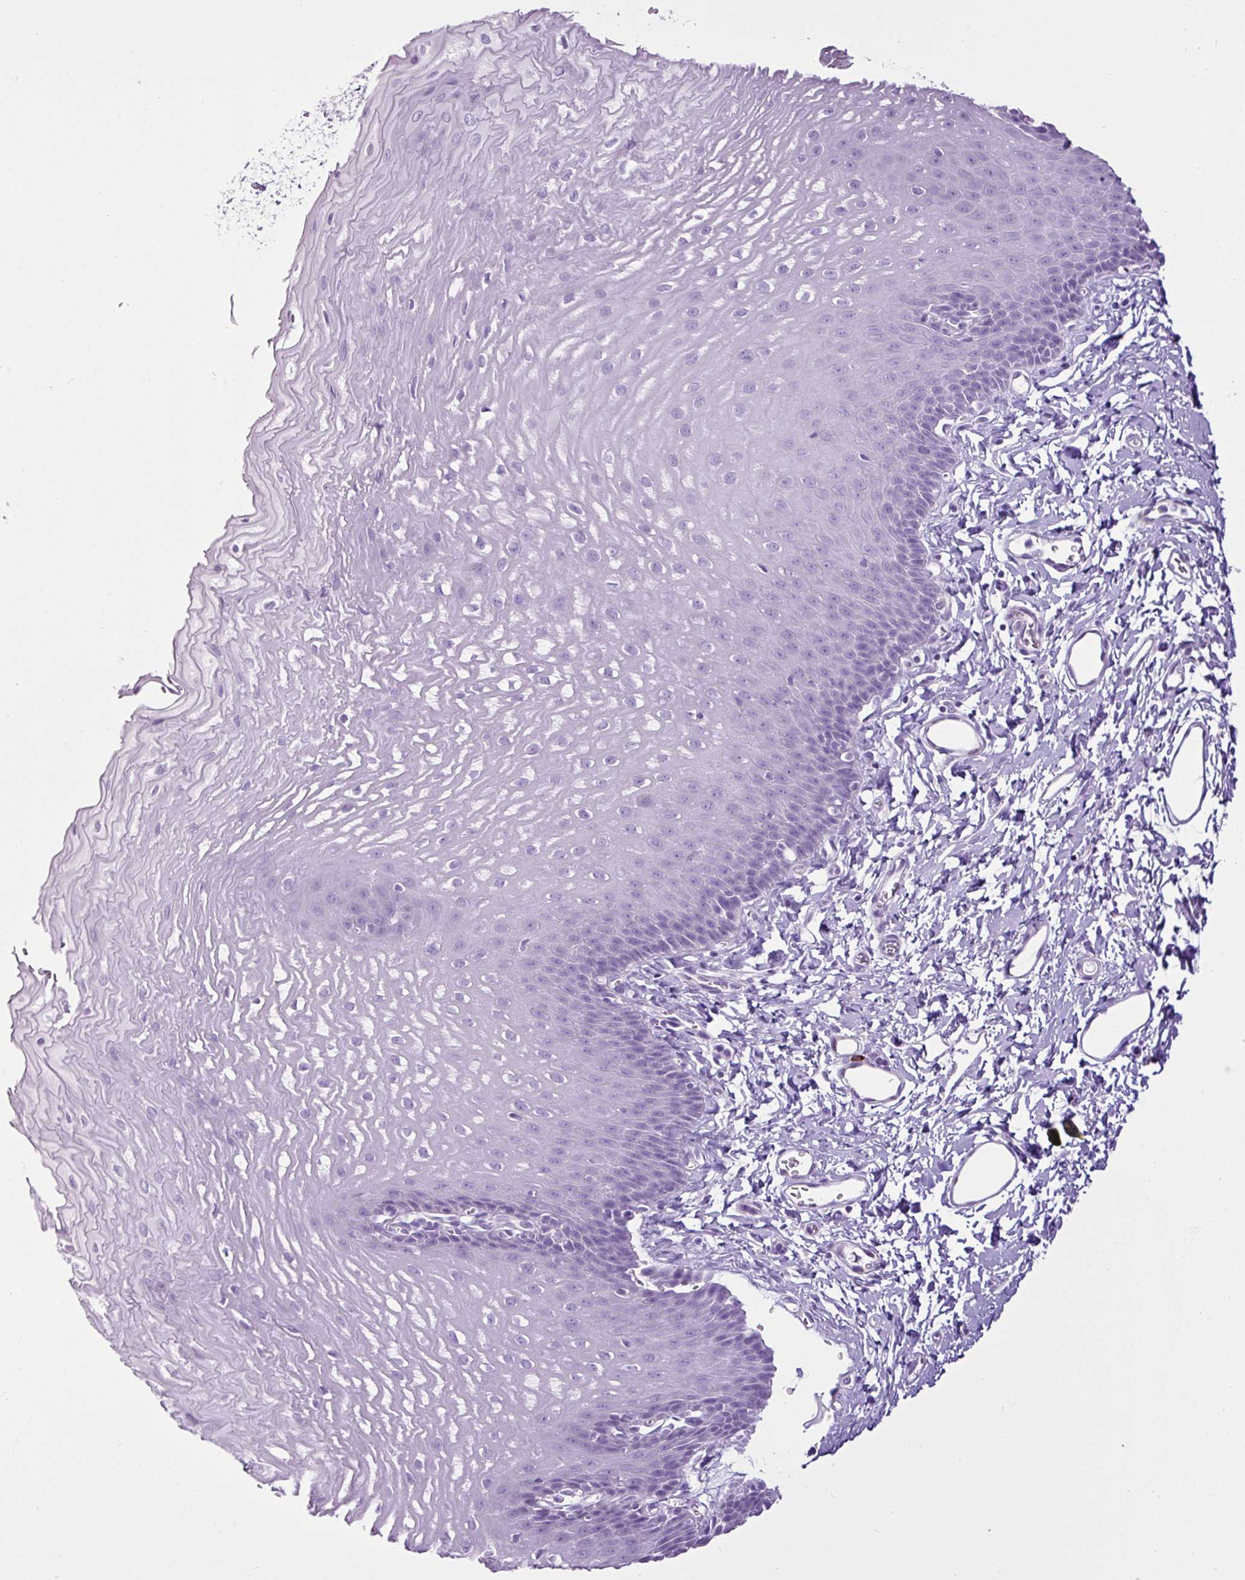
{"staining": {"intensity": "negative", "quantity": "none", "location": "none"}, "tissue": "esophagus", "cell_type": "Squamous epithelial cells", "image_type": "normal", "snomed": [{"axis": "morphology", "description": "Normal tissue, NOS"}, {"axis": "topography", "description": "Esophagus"}], "caption": "High magnification brightfield microscopy of unremarkable esophagus stained with DAB (3,3'-diaminobenzidine) (brown) and counterstained with hematoxylin (blue): squamous epithelial cells show no significant positivity.", "gene": "LILRB4", "patient": {"sex": "male", "age": 70}}